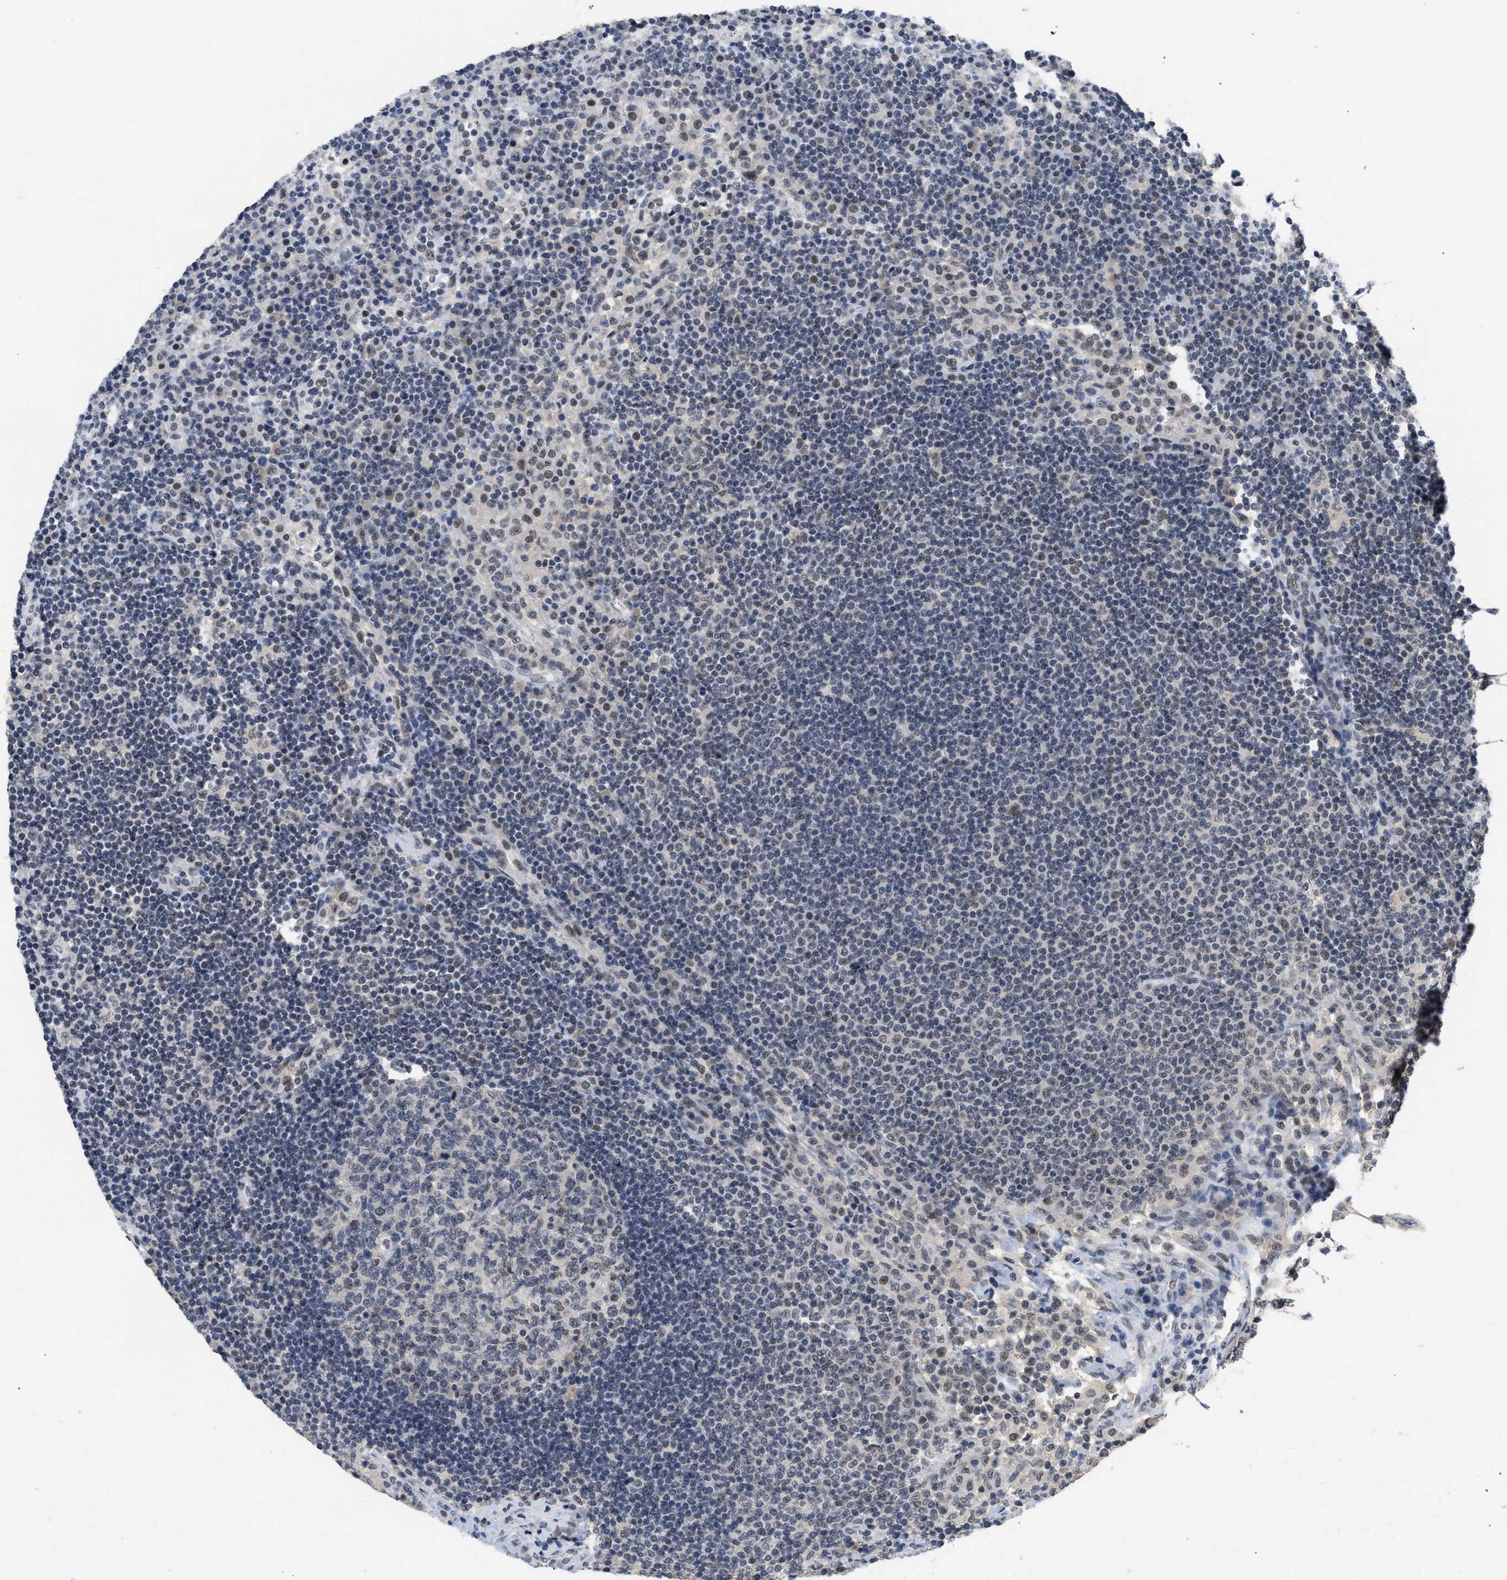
{"staining": {"intensity": "weak", "quantity": "<25%", "location": "nuclear"}, "tissue": "lymph node", "cell_type": "Germinal center cells", "image_type": "normal", "snomed": [{"axis": "morphology", "description": "Normal tissue, NOS"}, {"axis": "topography", "description": "Lymph node"}], "caption": "The histopathology image displays no staining of germinal center cells in benign lymph node.", "gene": "GGNBP2", "patient": {"sex": "female", "age": 53}}